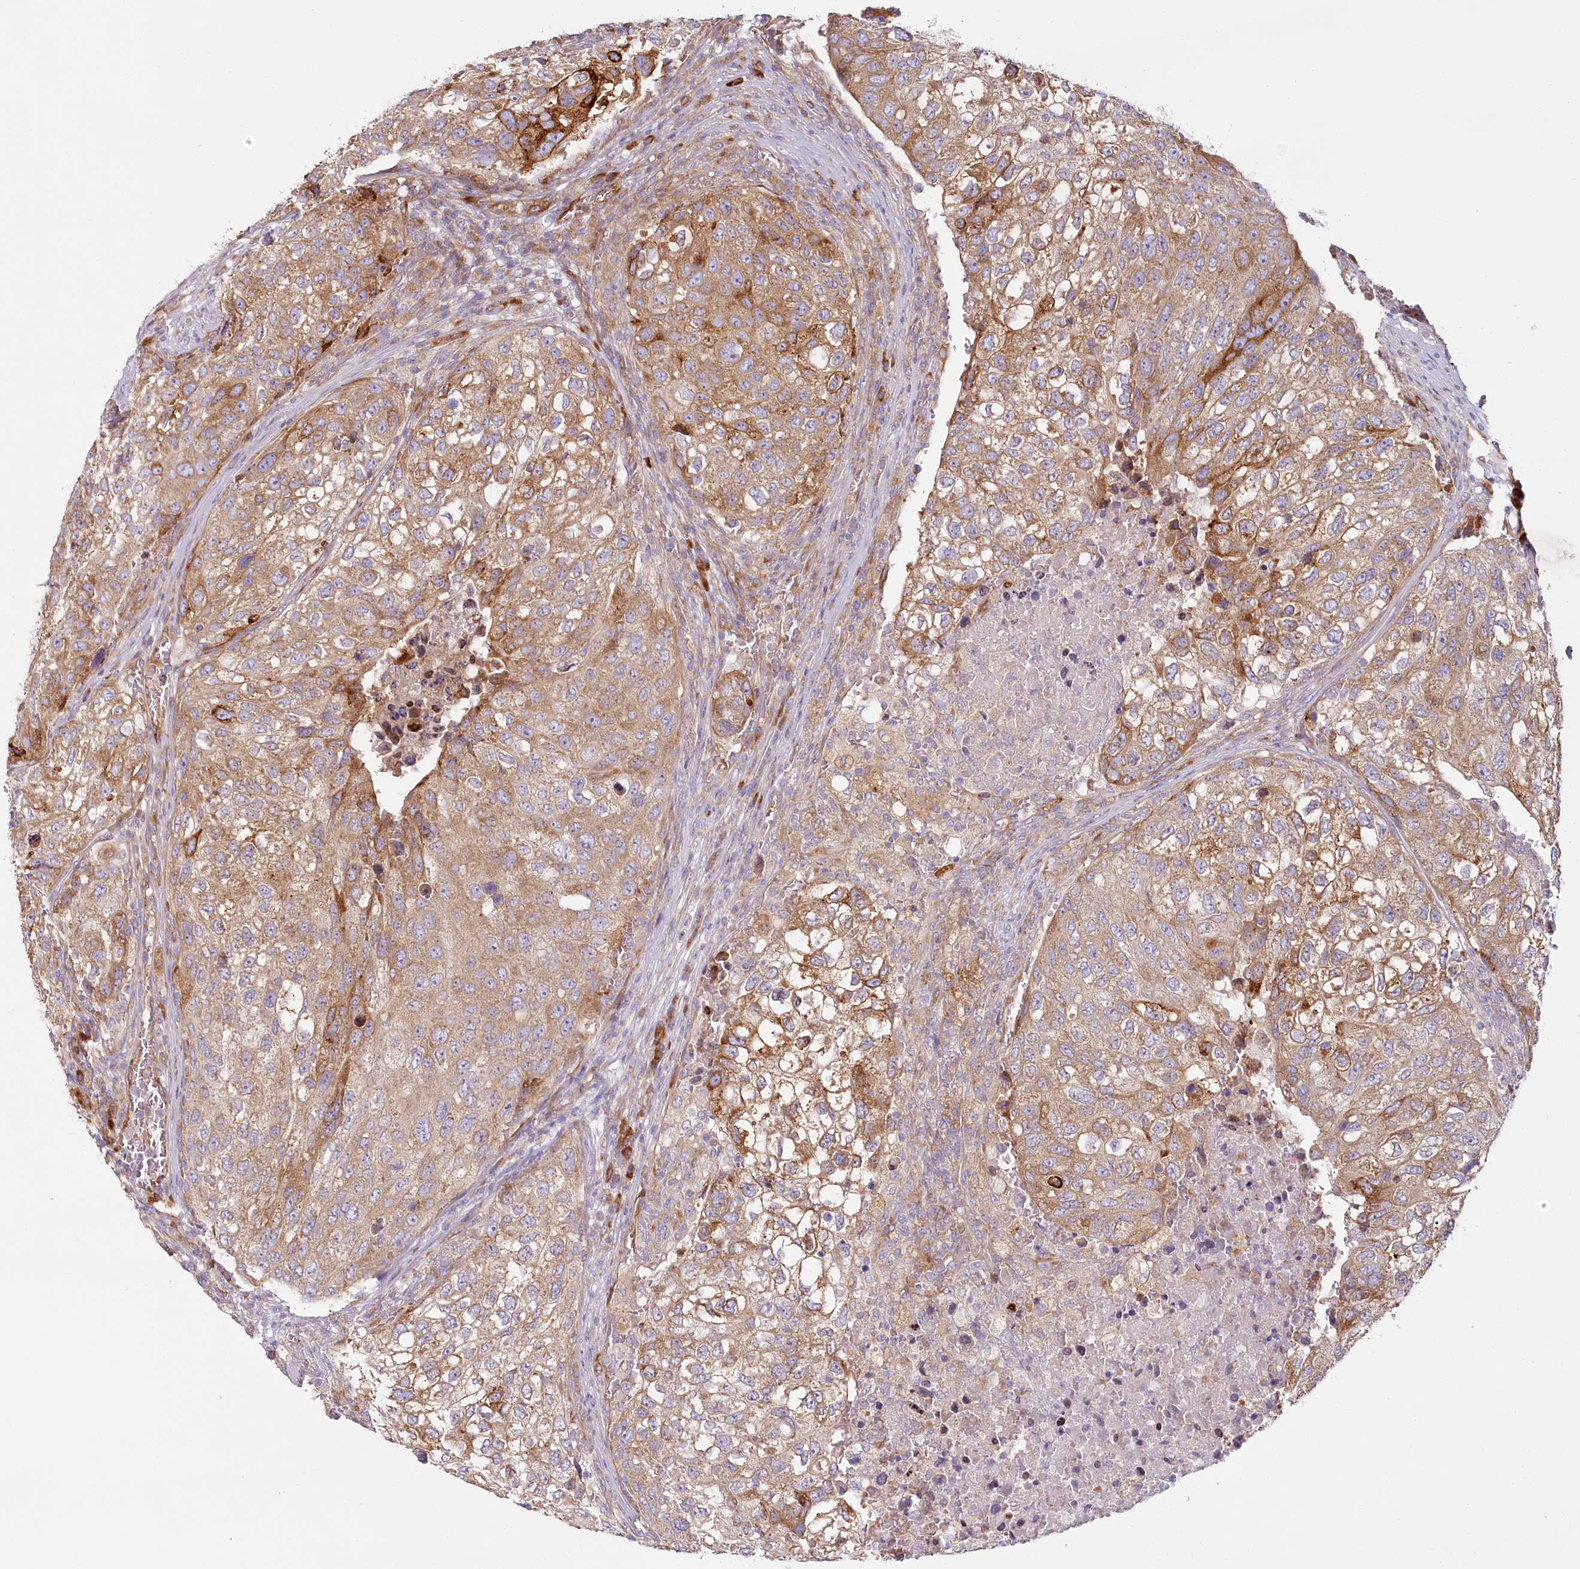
{"staining": {"intensity": "moderate", "quantity": ">75%", "location": "cytoplasmic/membranous"}, "tissue": "urothelial cancer", "cell_type": "Tumor cells", "image_type": "cancer", "snomed": [{"axis": "morphology", "description": "Urothelial carcinoma, High grade"}, {"axis": "topography", "description": "Lymph node"}, {"axis": "topography", "description": "Urinary bladder"}], "caption": "Immunohistochemistry micrograph of urothelial cancer stained for a protein (brown), which reveals medium levels of moderate cytoplasmic/membranous expression in about >75% of tumor cells.", "gene": "HARS2", "patient": {"sex": "male", "age": 51}}